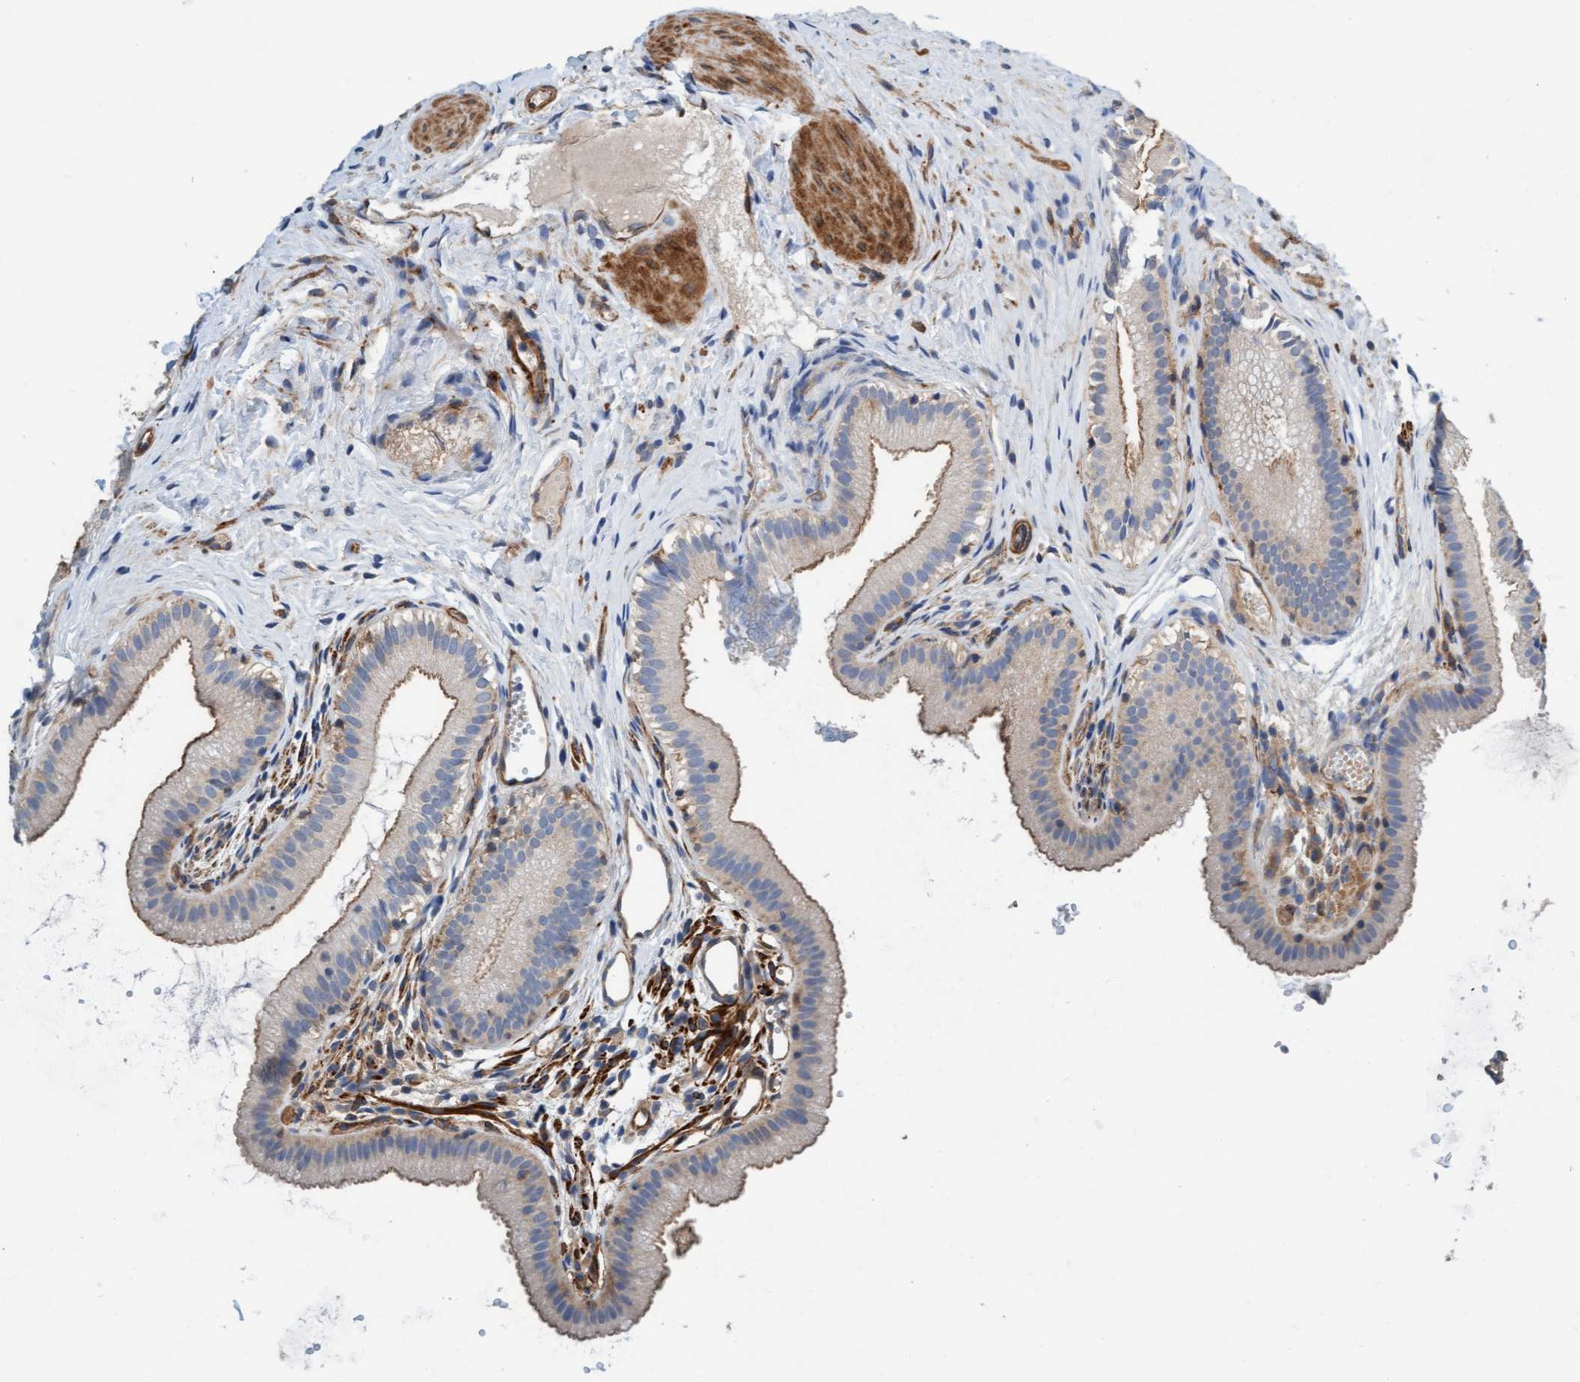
{"staining": {"intensity": "weak", "quantity": "<25%", "location": "cytoplasmic/membranous"}, "tissue": "gallbladder", "cell_type": "Glandular cells", "image_type": "normal", "snomed": [{"axis": "morphology", "description": "Normal tissue, NOS"}, {"axis": "topography", "description": "Gallbladder"}], "caption": "Glandular cells are negative for protein expression in normal human gallbladder.", "gene": "FMNL3", "patient": {"sex": "female", "age": 26}}